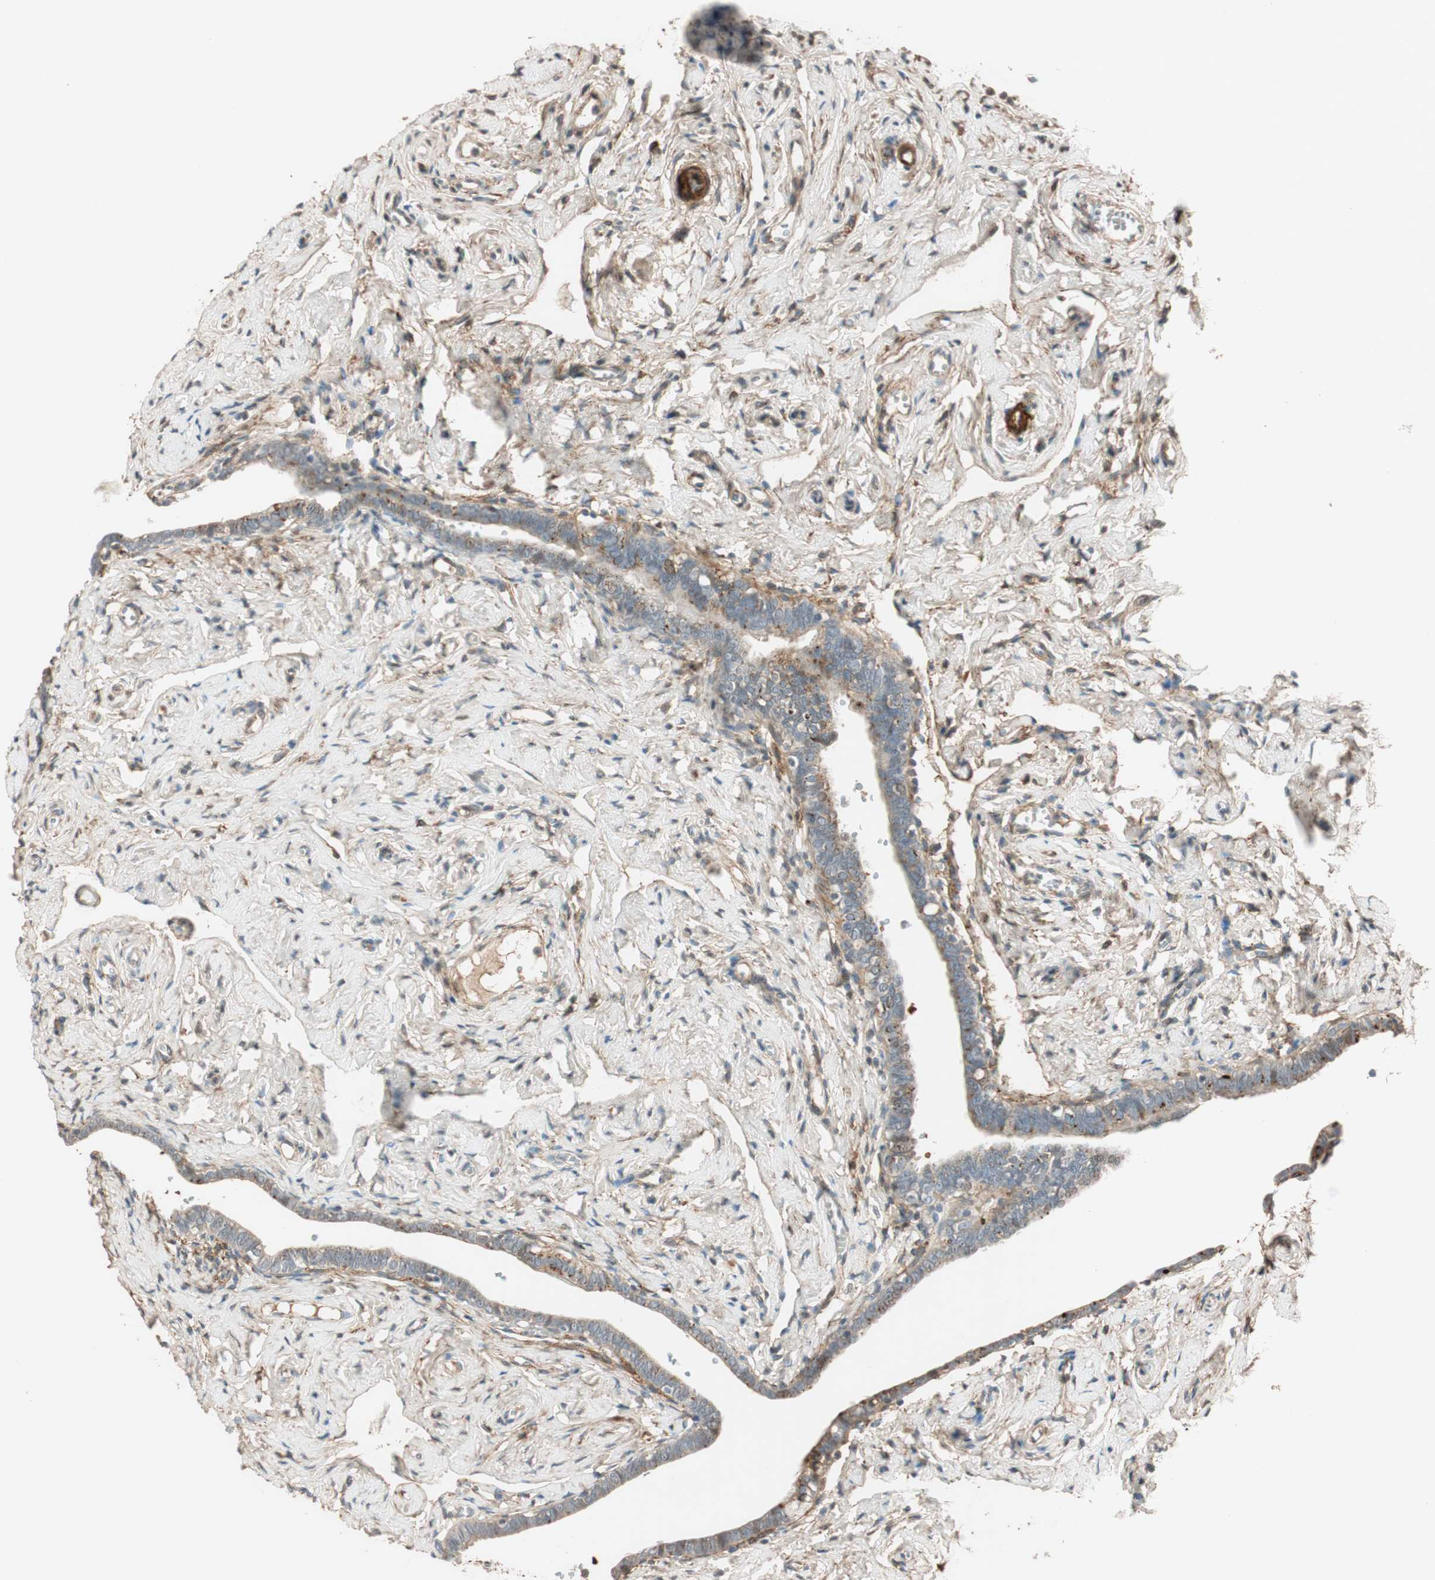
{"staining": {"intensity": "moderate", "quantity": "<25%", "location": "cytoplasmic/membranous,nuclear"}, "tissue": "fallopian tube", "cell_type": "Glandular cells", "image_type": "normal", "snomed": [{"axis": "morphology", "description": "Normal tissue, NOS"}, {"axis": "topography", "description": "Fallopian tube"}], "caption": "Immunohistochemical staining of normal fallopian tube exhibits moderate cytoplasmic/membranous,nuclear protein staining in approximately <25% of glandular cells.", "gene": "EPHA6", "patient": {"sex": "female", "age": 71}}